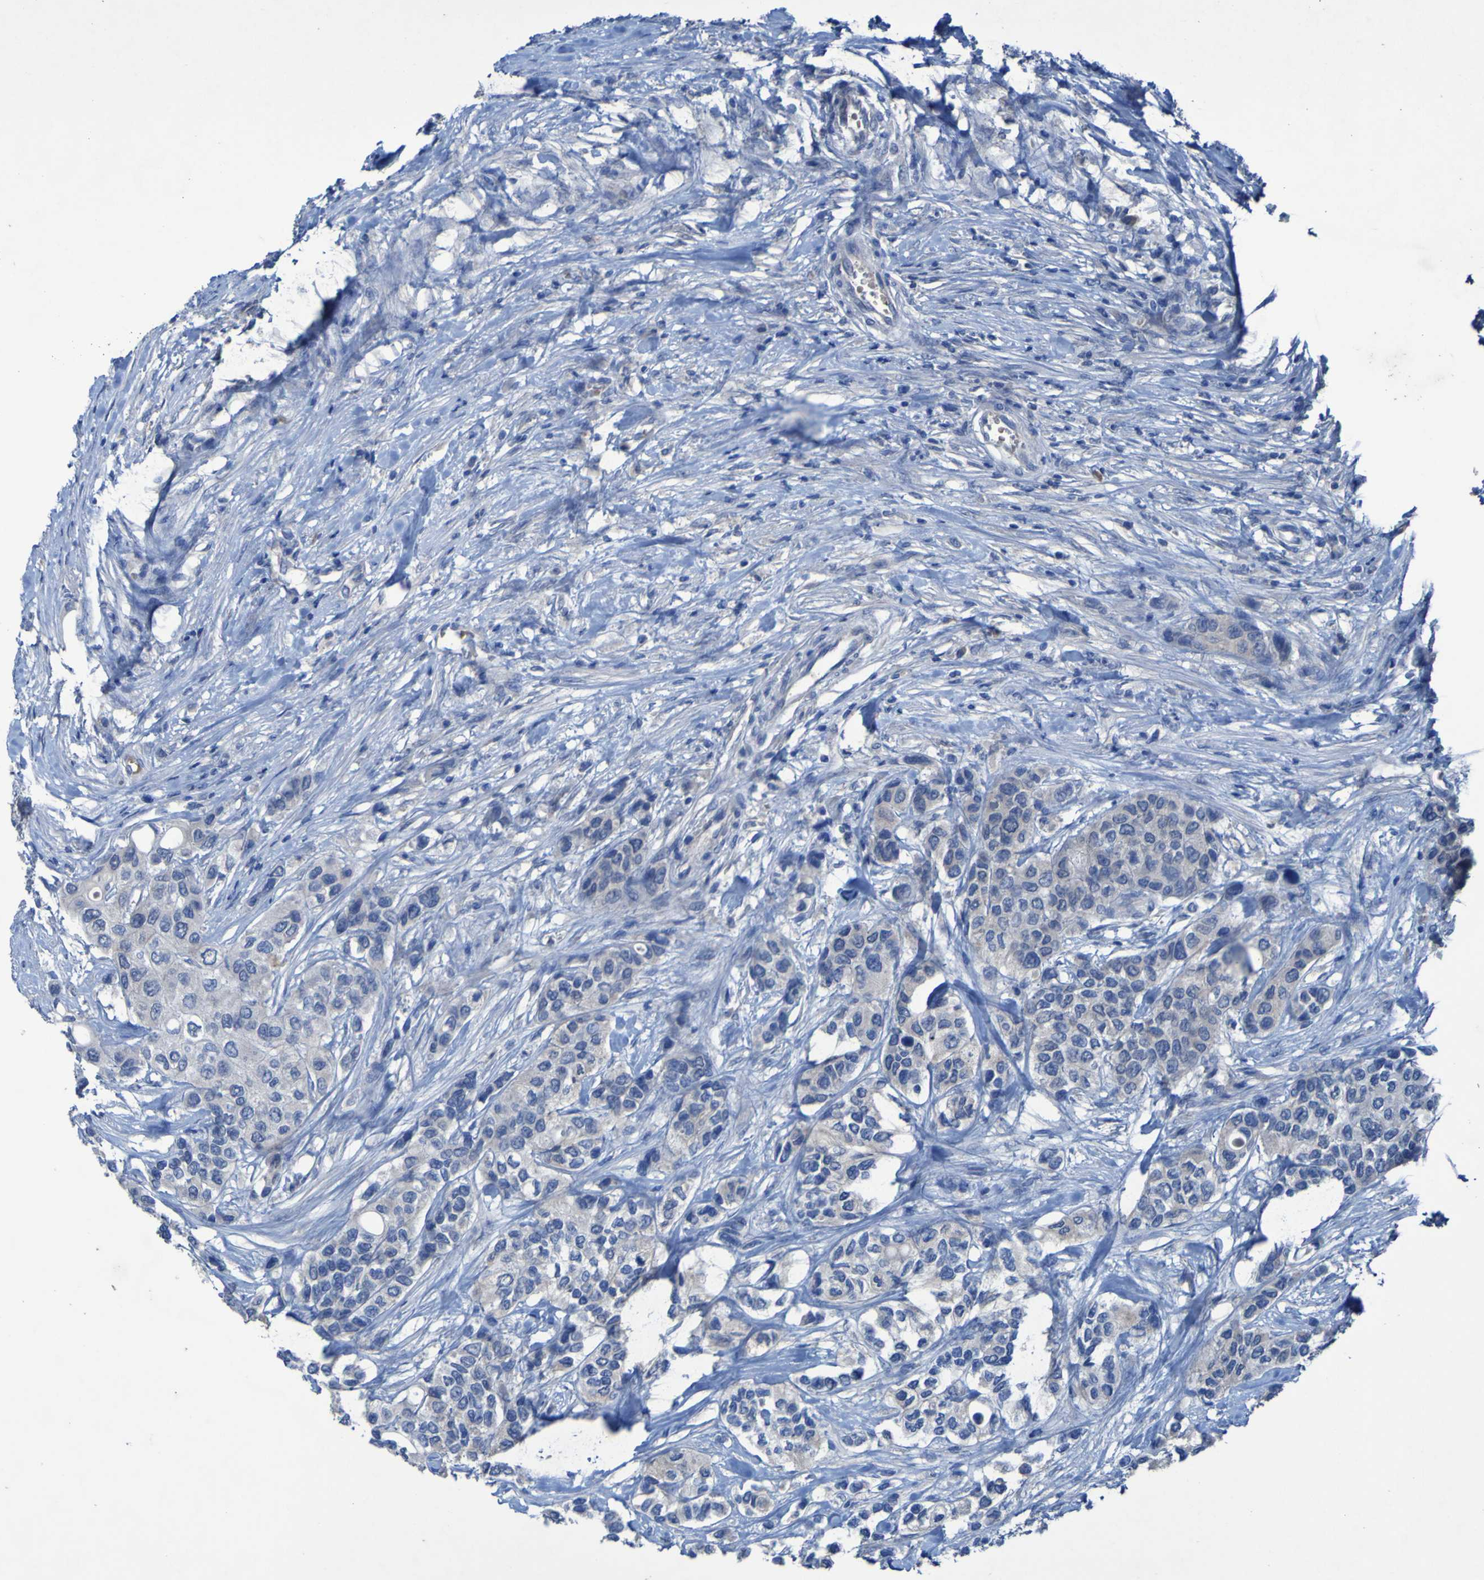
{"staining": {"intensity": "negative", "quantity": "none", "location": "none"}, "tissue": "urothelial cancer", "cell_type": "Tumor cells", "image_type": "cancer", "snomed": [{"axis": "morphology", "description": "Urothelial carcinoma, High grade"}, {"axis": "topography", "description": "Urinary bladder"}], "caption": "IHC of human high-grade urothelial carcinoma exhibits no staining in tumor cells. The staining was performed using DAB (3,3'-diaminobenzidine) to visualize the protein expression in brown, while the nuclei were stained in blue with hematoxylin (Magnification: 20x).", "gene": "SGK2", "patient": {"sex": "female", "age": 56}}